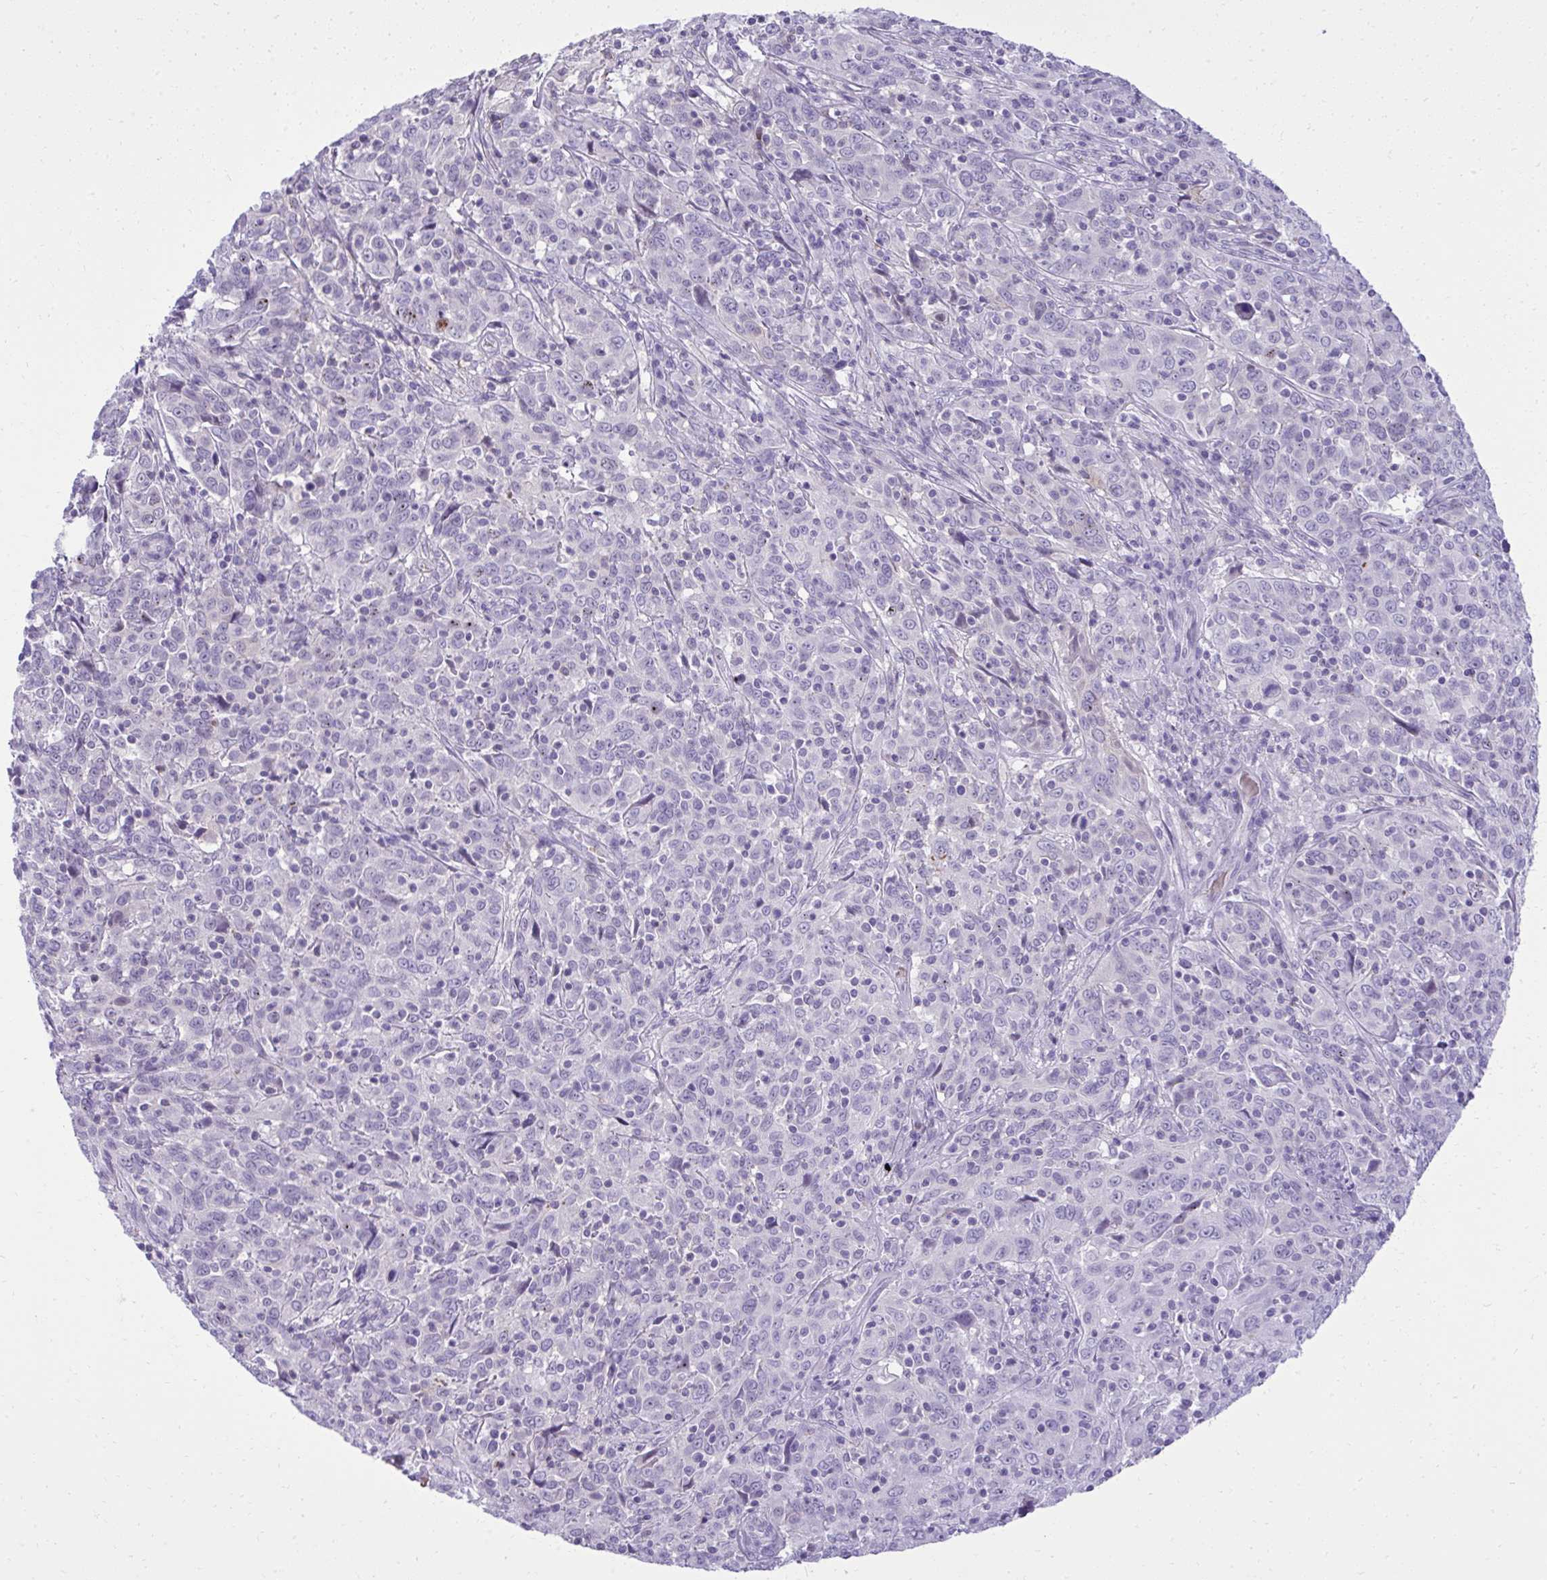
{"staining": {"intensity": "negative", "quantity": "none", "location": "none"}, "tissue": "cervical cancer", "cell_type": "Tumor cells", "image_type": "cancer", "snomed": [{"axis": "morphology", "description": "Squamous cell carcinoma, NOS"}, {"axis": "topography", "description": "Cervix"}], "caption": "Photomicrograph shows no protein expression in tumor cells of squamous cell carcinoma (cervical) tissue. (DAB IHC with hematoxylin counter stain).", "gene": "PITPNM3", "patient": {"sex": "female", "age": 46}}